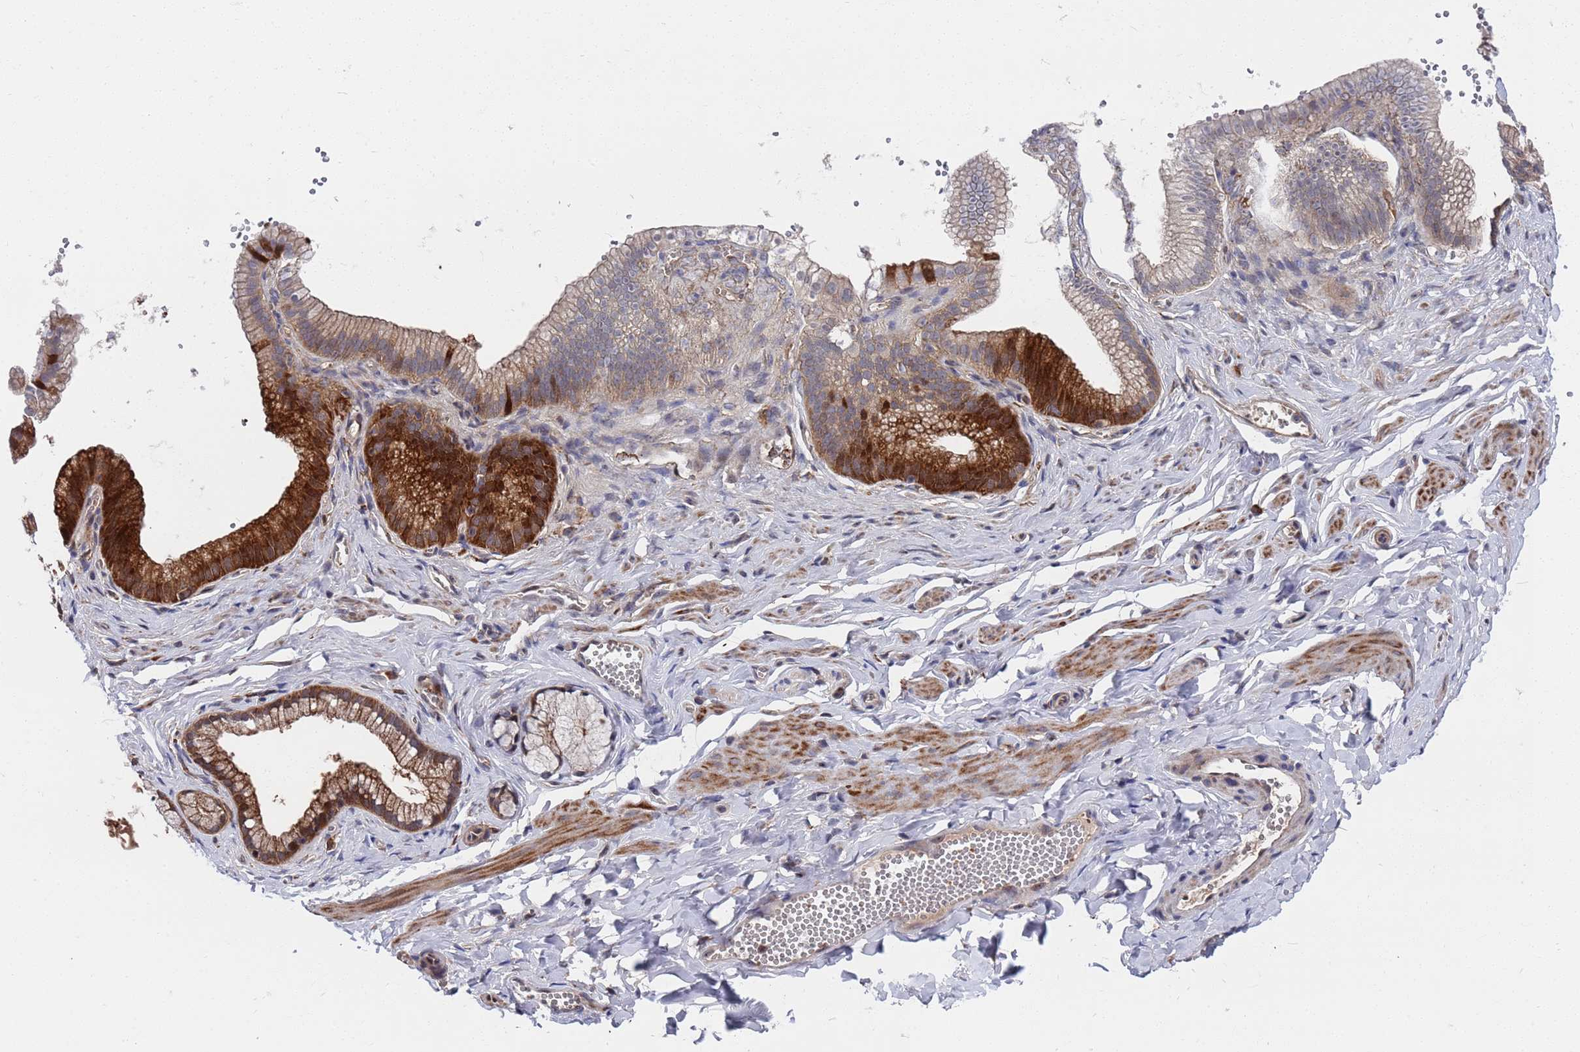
{"staining": {"intensity": "negative", "quantity": "none", "location": "none"}, "tissue": "adipose tissue", "cell_type": "Adipocytes", "image_type": "normal", "snomed": [{"axis": "morphology", "description": "Normal tissue, NOS"}, {"axis": "topography", "description": "Gallbladder"}, {"axis": "topography", "description": "Peripheral nerve tissue"}], "caption": "Human adipose tissue stained for a protein using immunohistochemistry demonstrates no staining in adipocytes.", "gene": "TMBIM6", "patient": {"sex": "male", "age": 38}}